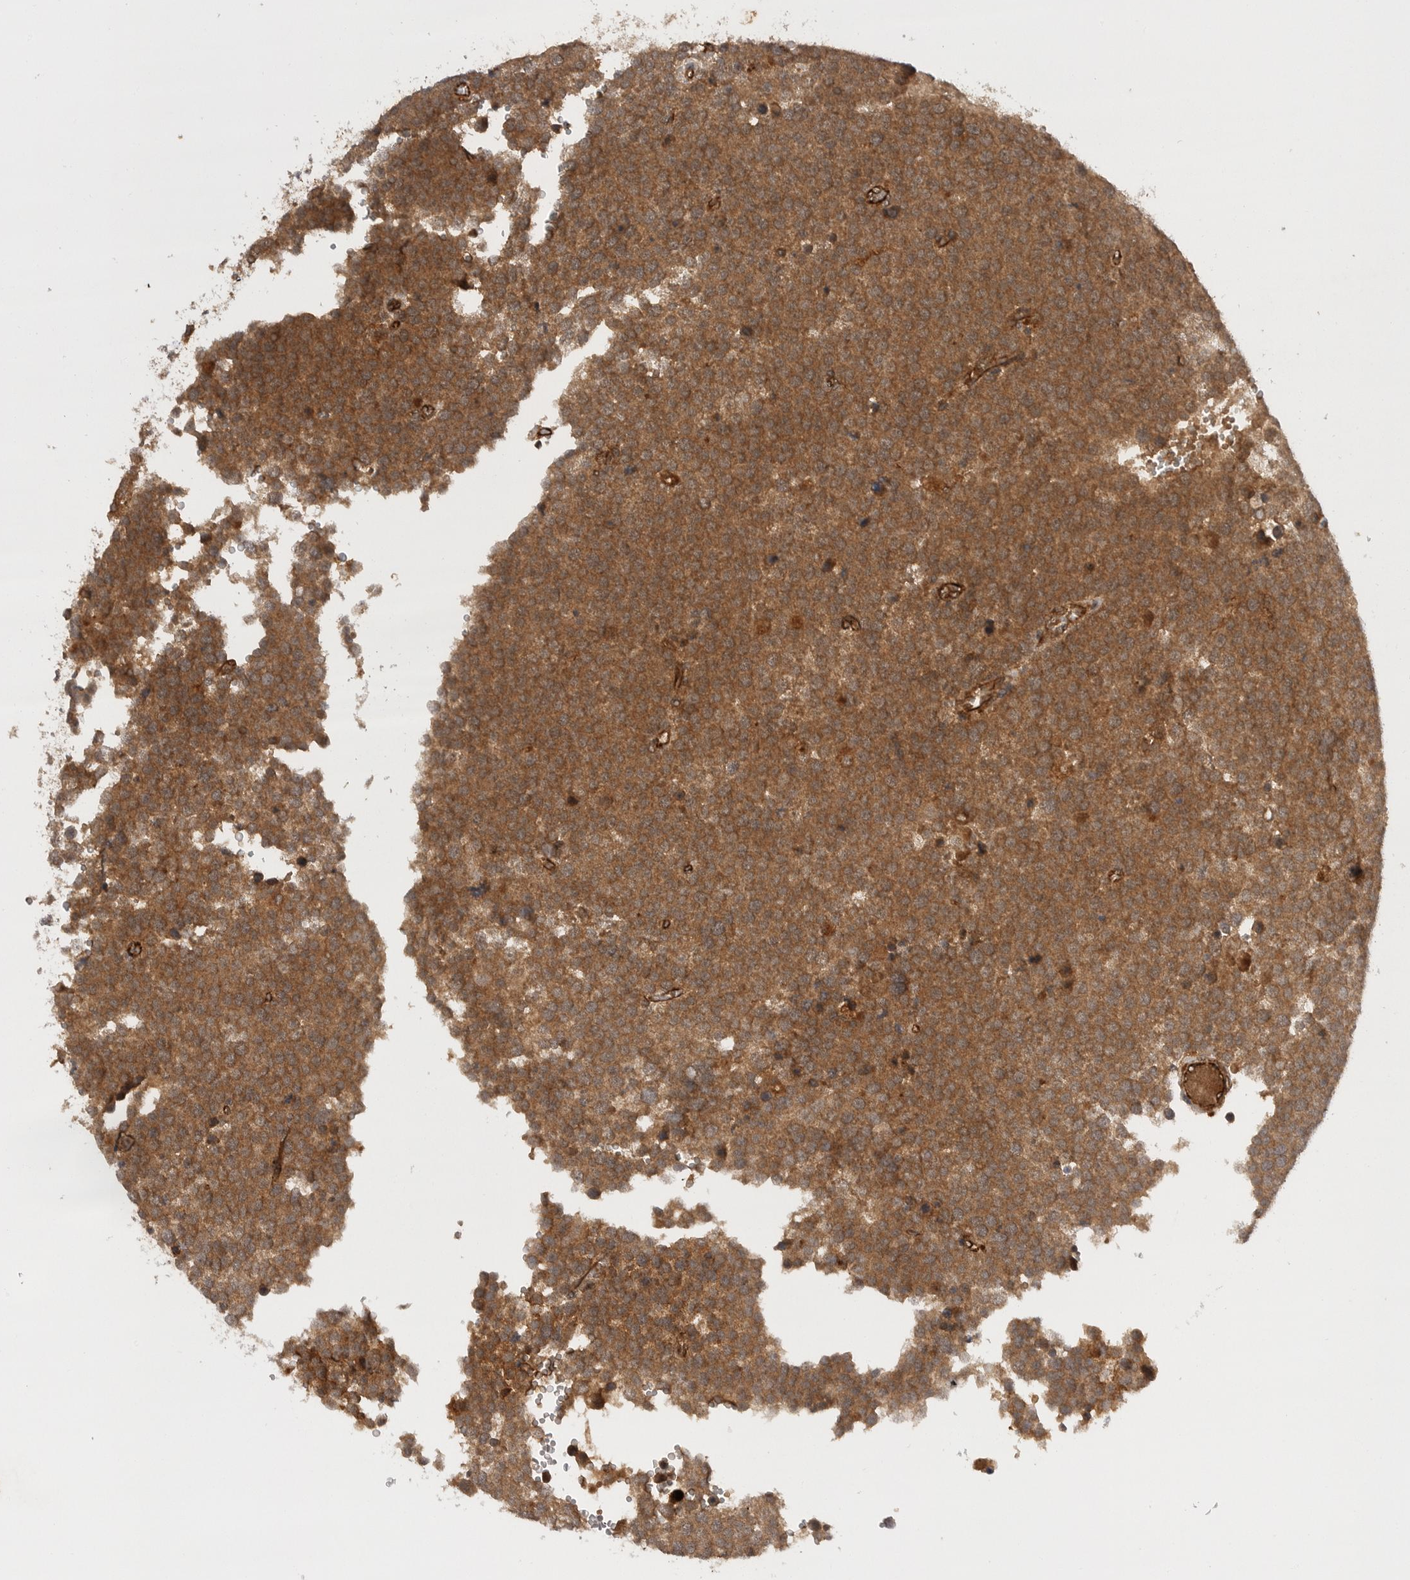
{"staining": {"intensity": "strong", "quantity": ">75%", "location": "cytoplasmic/membranous"}, "tissue": "testis cancer", "cell_type": "Tumor cells", "image_type": "cancer", "snomed": [{"axis": "morphology", "description": "Seminoma, NOS"}, {"axis": "topography", "description": "Testis"}], "caption": "A high-resolution image shows IHC staining of testis cancer (seminoma), which exhibits strong cytoplasmic/membranous expression in about >75% of tumor cells.", "gene": "PRDX4", "patient": {"sex": "male", "age": 71}}